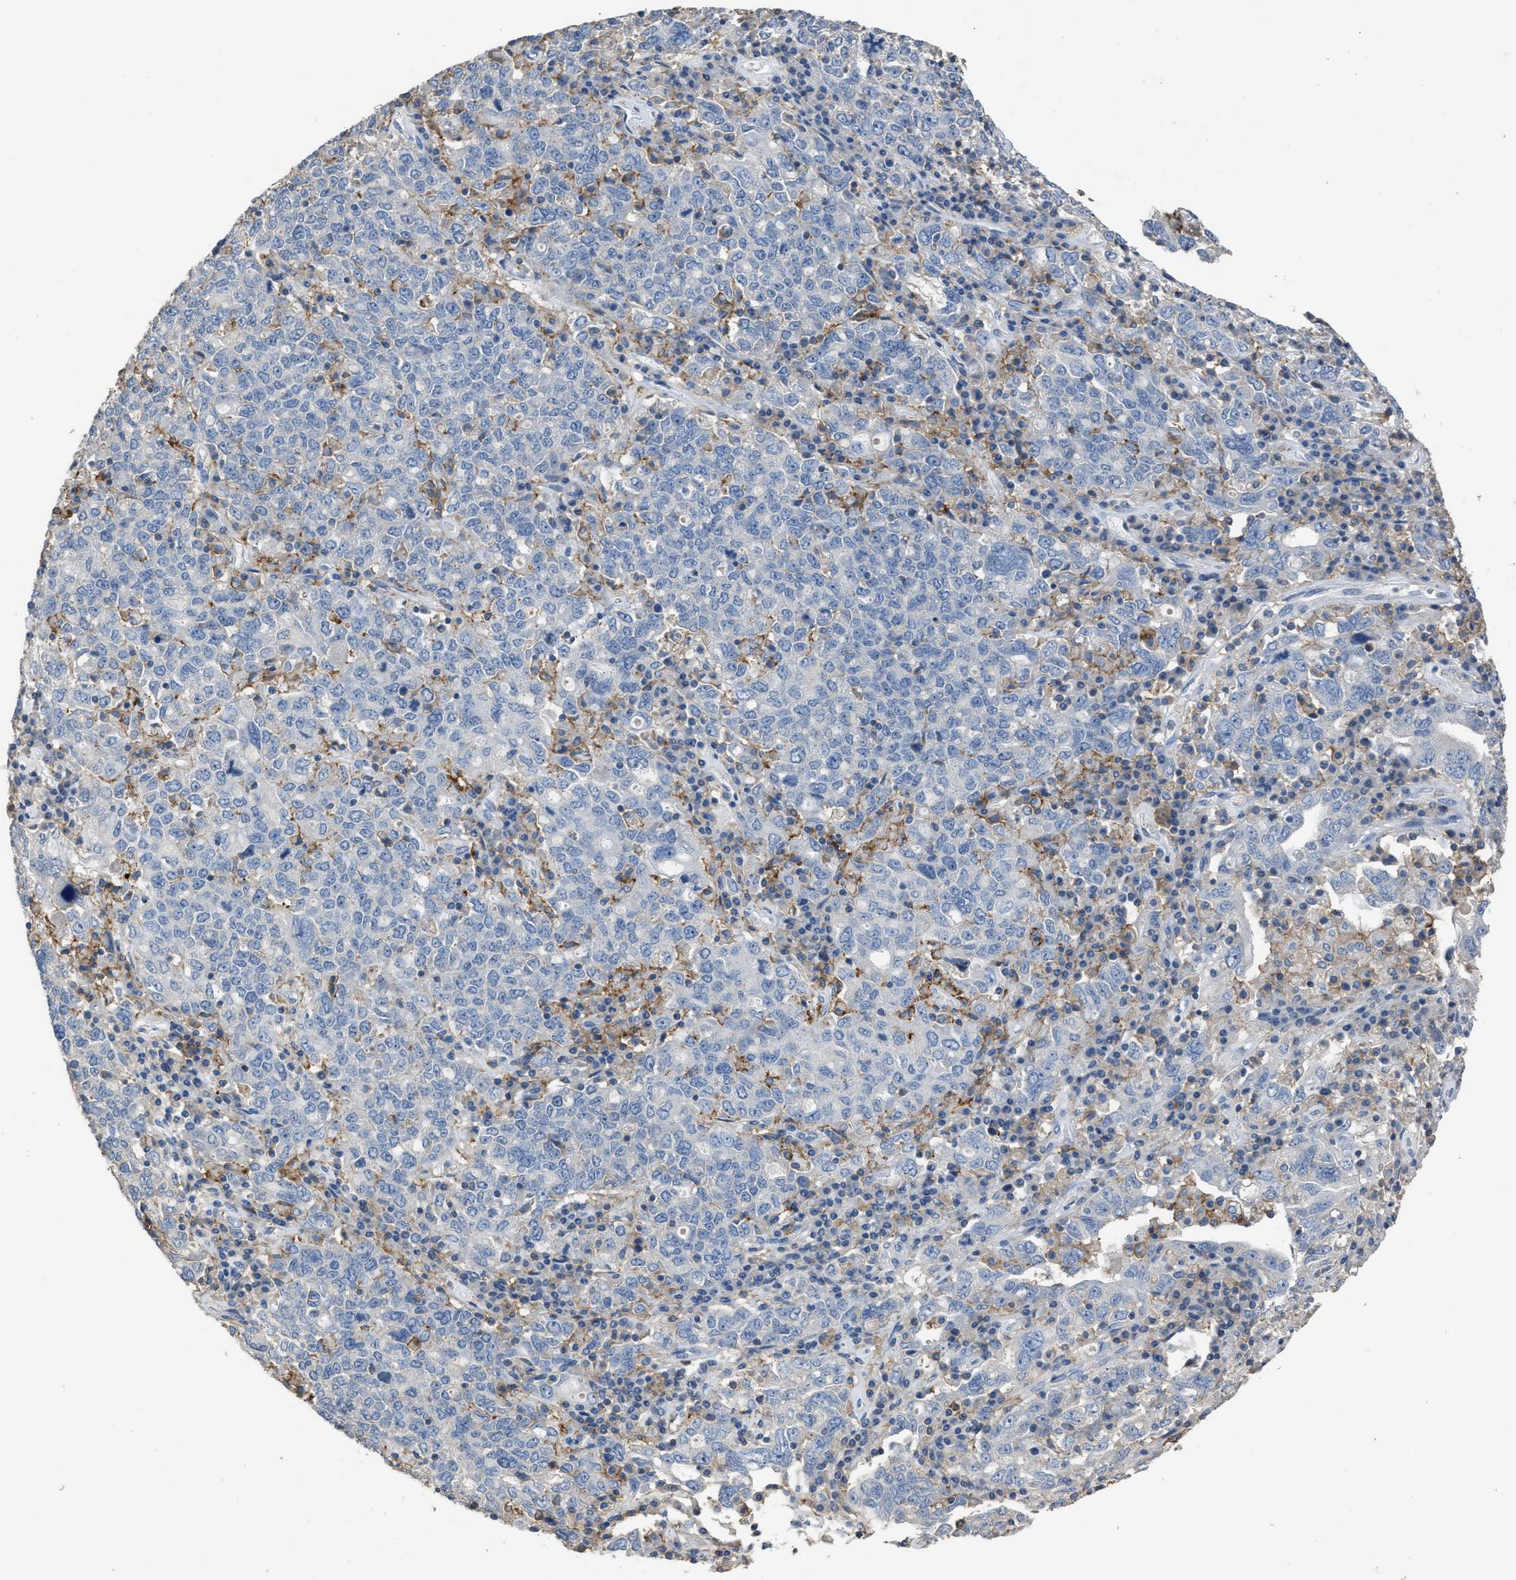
{"staining": {"intensity": "negative", "quantity": "none", "location": "none"}, "tissue": "ovarian cancer", "cell_type": "Tumor cells", "image_type": "cancer", "snomed": [{"axis": "morphology", "description": "Carcinoma, endometroid"}, {"axis": "topography", "description": "Ovary"}], "caption": "Tumor cells show no significant staining in ovarian endometroid carcinoma.", "gene": "OR51E1", "patient": {"sex": "female", "age": 62}}